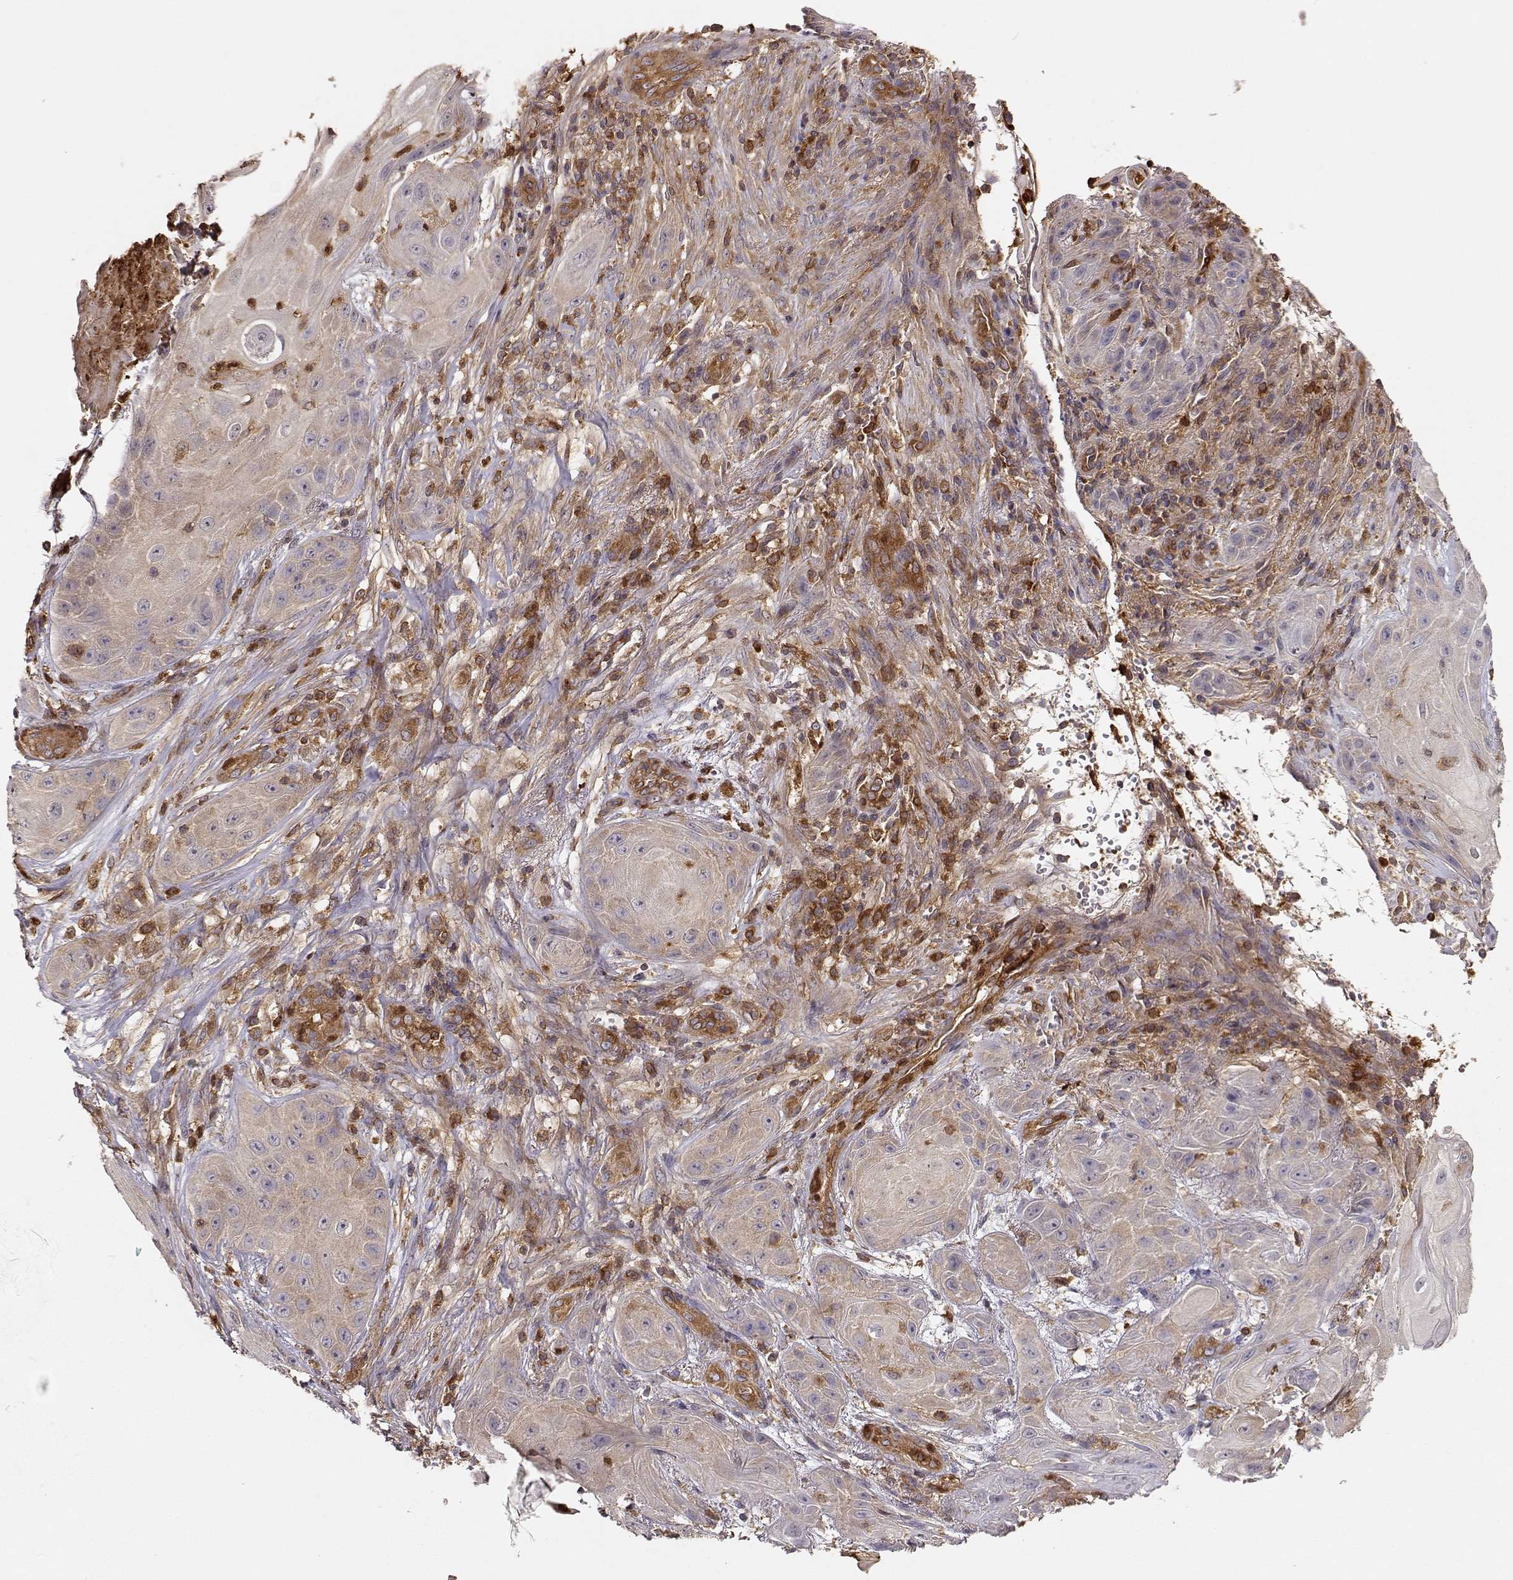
{"staining": {"intensity": "weak", "quantity": ">75%", "location": "cytoplasmic/membranous"}, "tissue": "skin cancer", "cell_type": "Tumor cells", "image_type": "cancer", "snomed": [{"axis": "morphology", "description": "Squamous cell carcinoma, NOS"}, {"axis": "topography", "description": "Skin"}], "caption": "Immunohistochemistry of skin cancer demonstrates low levels of weak cytoplasmic/membranous expression in about >75% of tumor cells.", "gene": "ARHGEF2", "patient": {"sex": "male", "age": 62}}